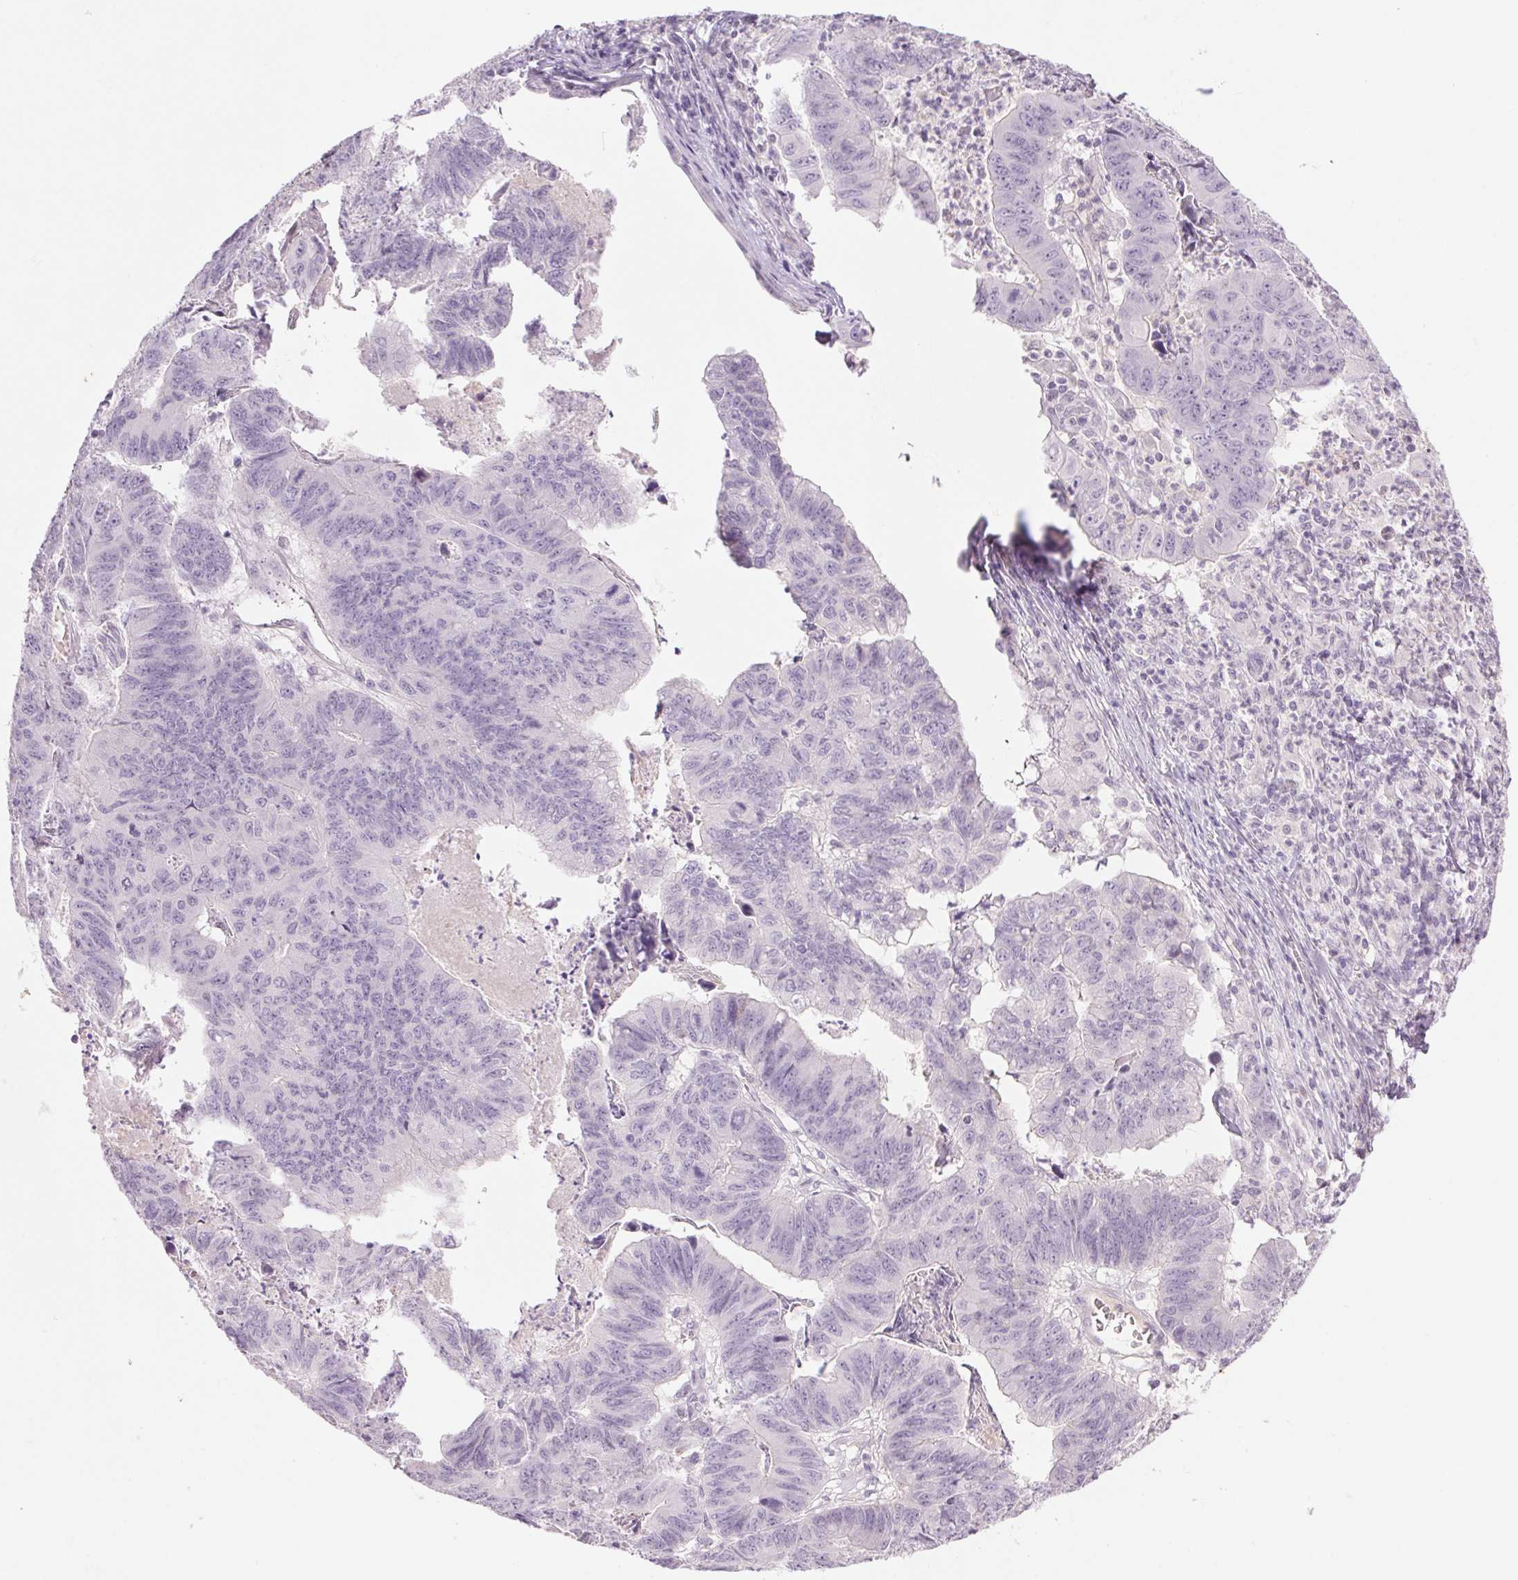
{"staining": {"intensity": "negative", "quantity": "none", "location": "none"}, "tissue": "stomach cancer", "cell_type": "Tumor cells", "image_type": "cancer", "snomed": [{"axis": "morphology", "description": "Adenocarcinoma, NOS"}, {"axis": "topography", "description": "Stomach, lower"}], "caption": "Immunohistochemical staining of stomach adenocarcinoma shows no significant expression in tumor cells. Brightfield microscopy of immunohistochemistry (IHC) stained with DAB (brown) and hematoxylin (blue), captured at high magnification.", "gene": "KRT1", "patient": {"sex": "male", "age": 77}}